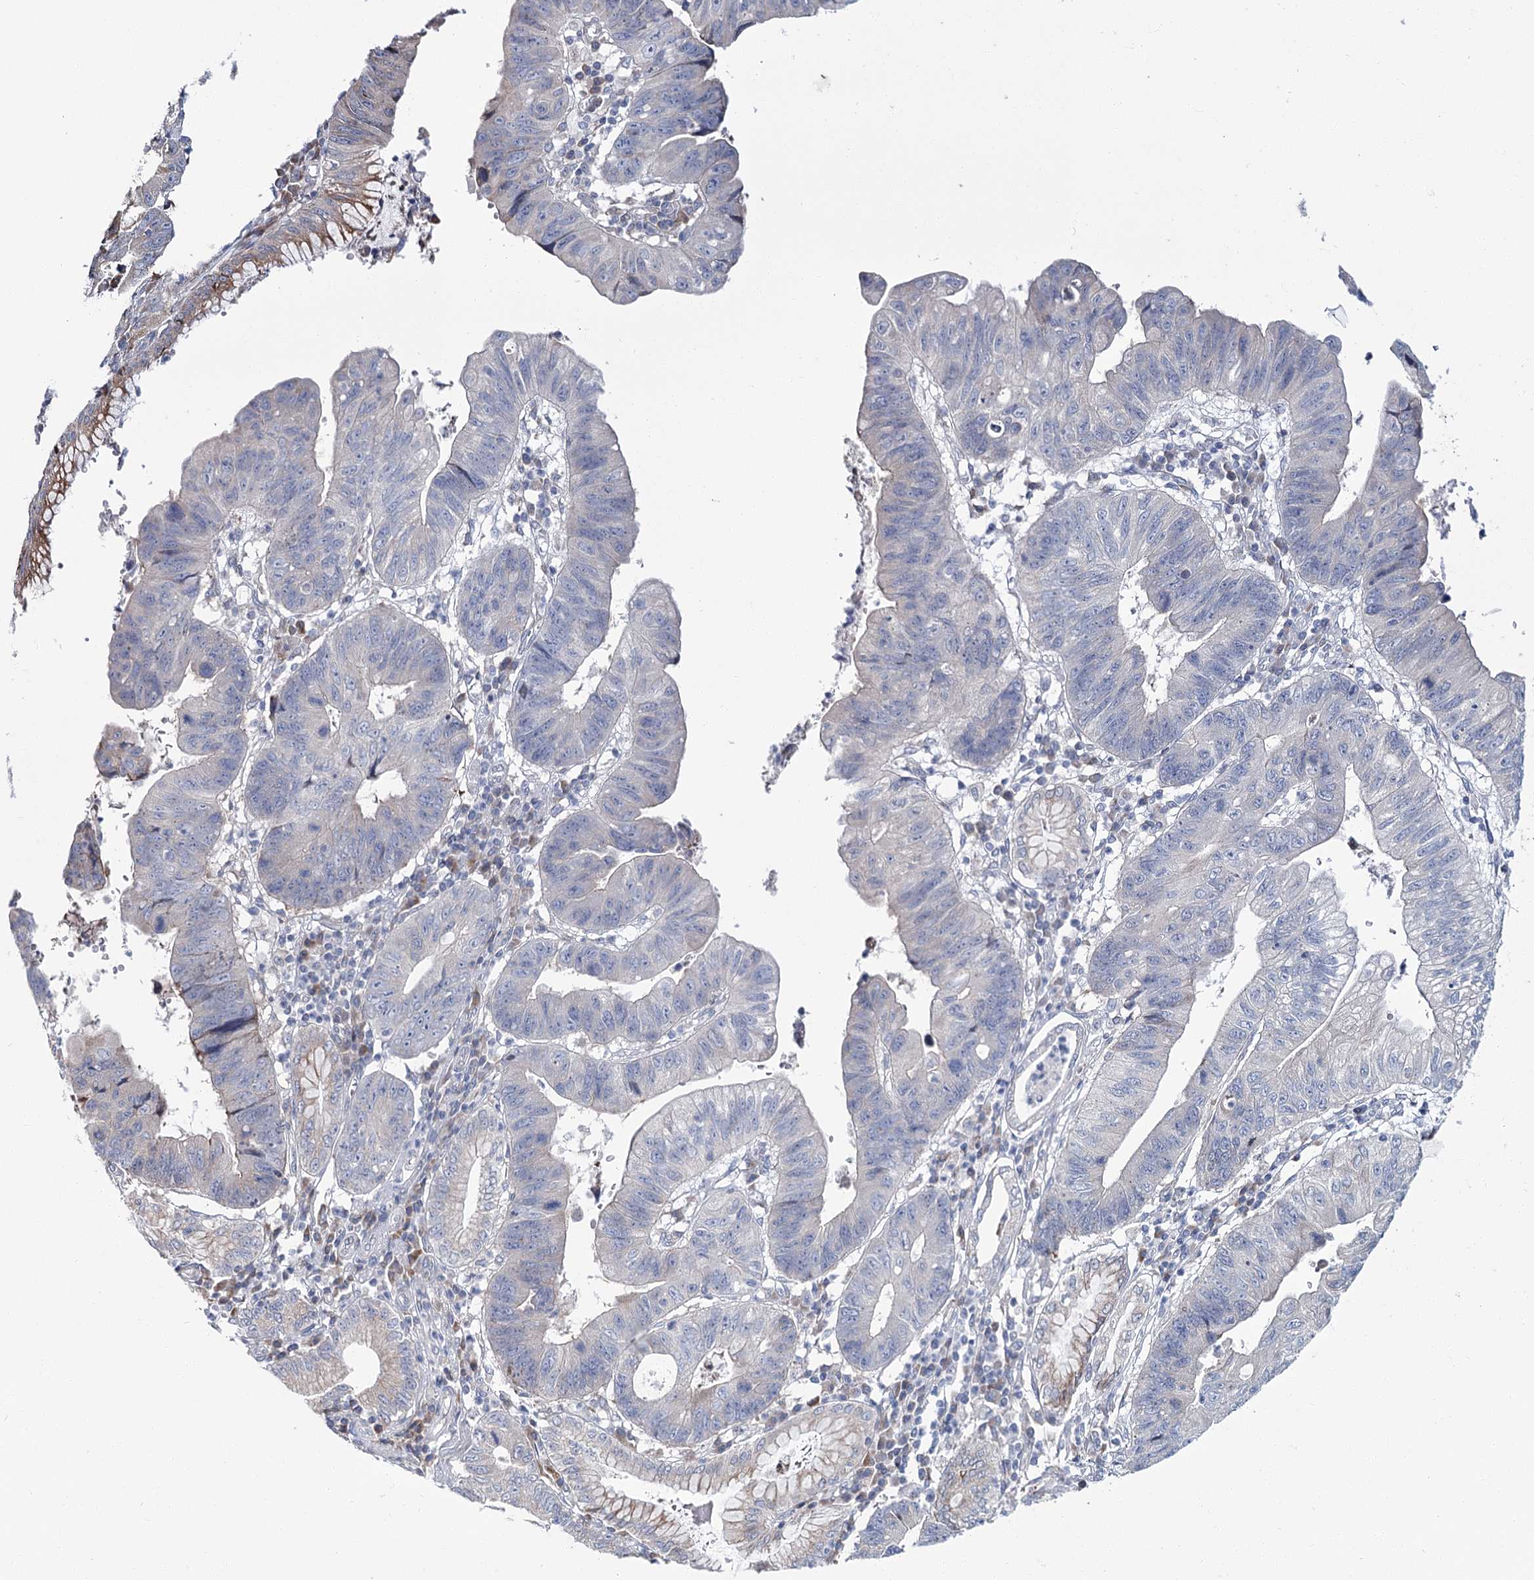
{"staining": {"intensity": "weak", "quantity": "<25%", "location": "cytoplasmic/membranous"}, "tissue": "stomach cancer", "cell_type": "Tumor cells", "image_type": "cancer", "snomed": [{"axis": "morphology", "description": "Adenocarcinoma, NOS"}, {"axis": "topography", "description": "Stomach"}], "caption": "Adenocarcinoma (stomach) was stained to show a protein in brown. There is no significant expression in tumor cells.", "gene": "CPLANE1", "patient": {"sex": "male", "age": 59}}